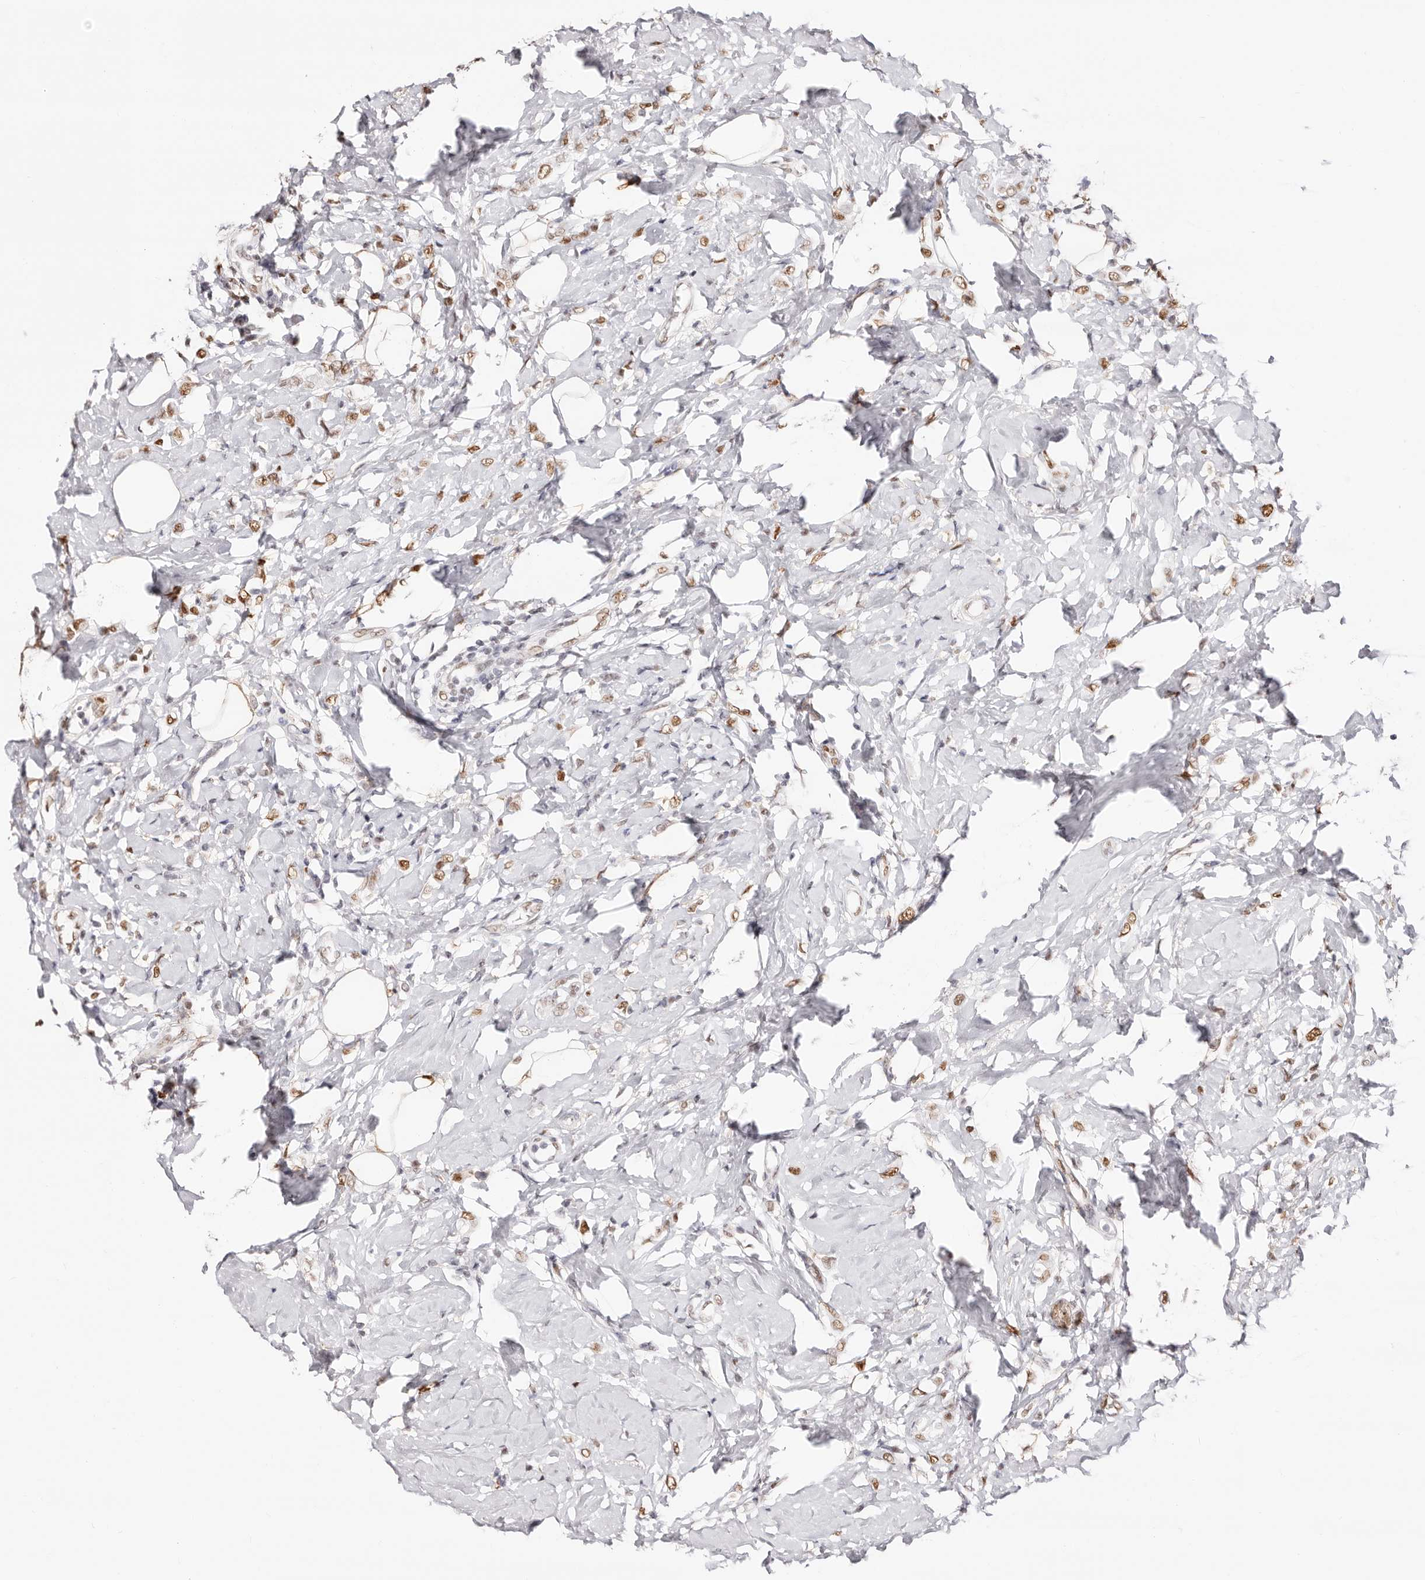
{"staining": {"intensity": "moderate", "quantity": ">75%", "location": "nuclear"}, "tissue": "breast cancer", "cell_type": "Tumor cells", "image_type": "cancer", "snomed": [{"axis": "morphology", "description": "Lobular carcinoma"}, {"axis": "topography", "description": "Breast"}], "caption": "Immunohistochemistry (IHC) micrograph of breast cancer stained for a protein (brown), which shows medium levels of moderate nuclear staining in about >75% of tumor cells.", "gene": "TKT", "patient": {"sex": "female", "age": 47}}